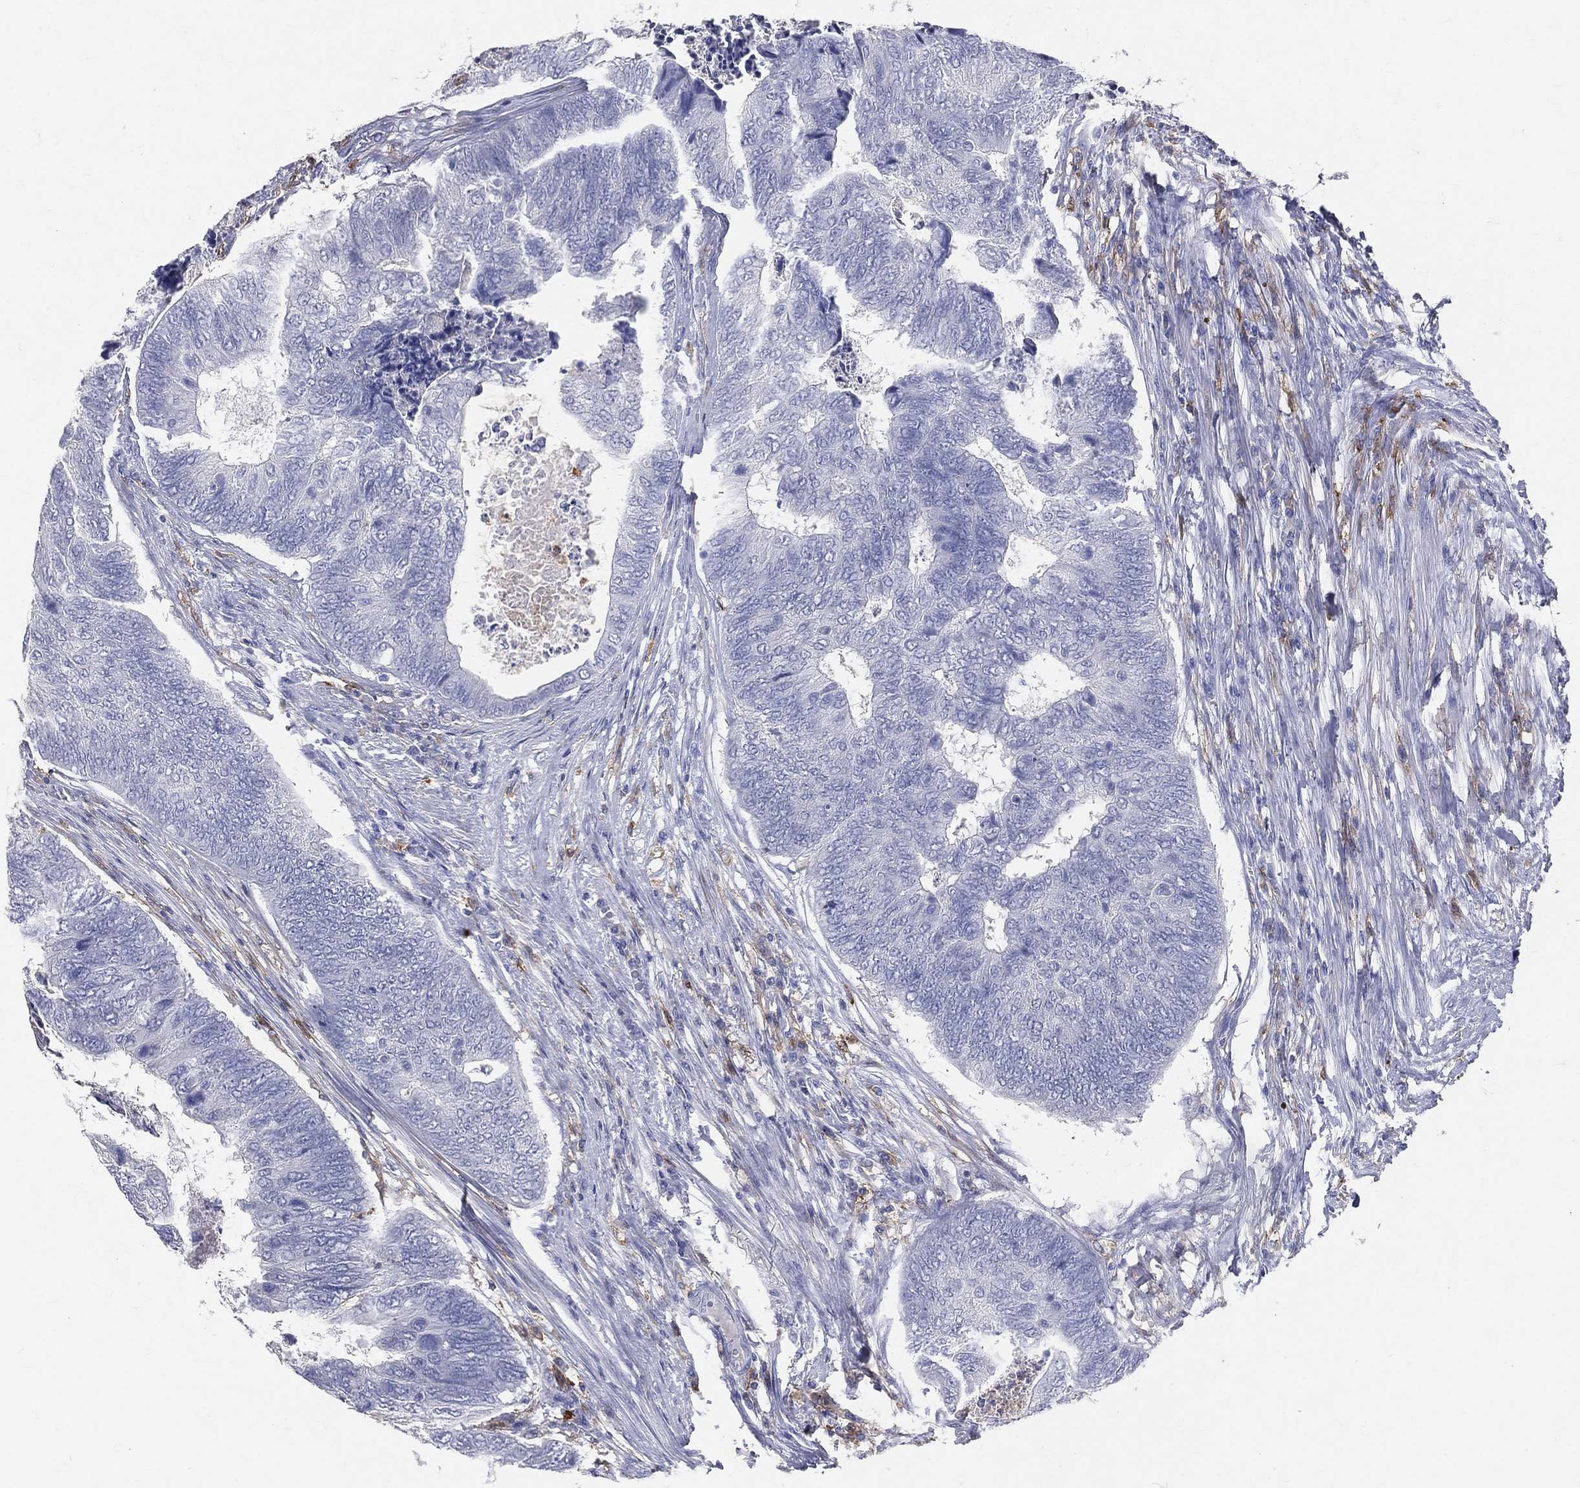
{"staining": {"intensity": "negative", "quantity": "none", "location": "none"}, "tissue": "colorectal cancer", "cell_type": "Tumor cells", "image_type": "cancer", "snomed": [{"axis": "morphology", "description": "Adenocarcinoma, NOS"}, {"axis": "topography", "description": "Colon"}], "caption": "Immunohistochemical staining of colorectal adenocarcinoma shows no significant expression in tumor cells.", "gene": "CD33", "patient": {"sex": "female", "age": 67}}